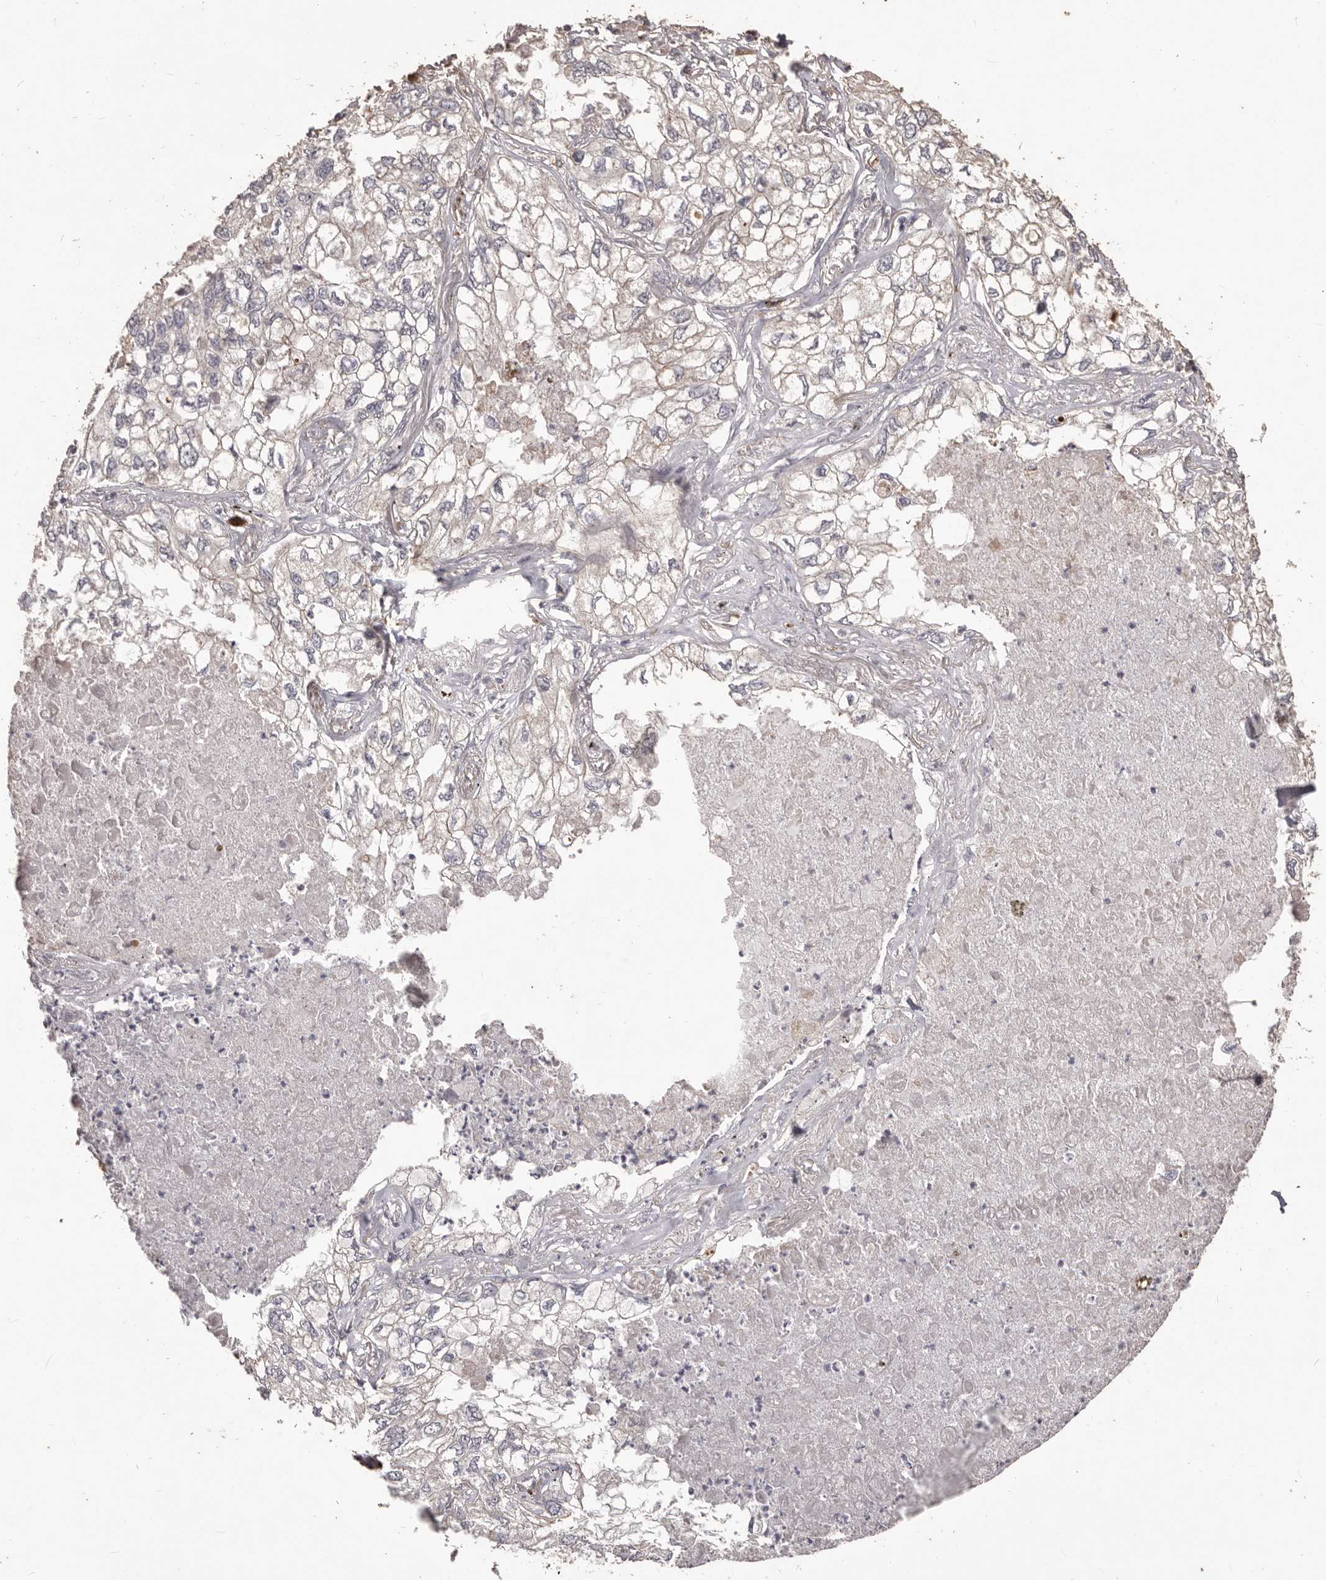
{"staining": {"intensity": "negative", "quantity": "none", "location": "none"}, "tissue": "lung cancer", "cell_type": "Tumor cells", "image_type": "cancer", "snomed": [{"axis": "morphology", "description": "Adenocarcinoma, NOS"}, {"axis": "topography", "description": "Lung"}], "caption": "IHC histopathology image of neoplastic tissue: lung adenocarcinoma stained with DAB (3,3'-diaminobenzidine) demonstrates no significant protein staining in tumor cells. The staining is performed using DAB brown chromogen with nuclei counter-stained in using hematoxylin.", "gene": "PRSS27", "patient": {"sex": "male", "age": 65}}